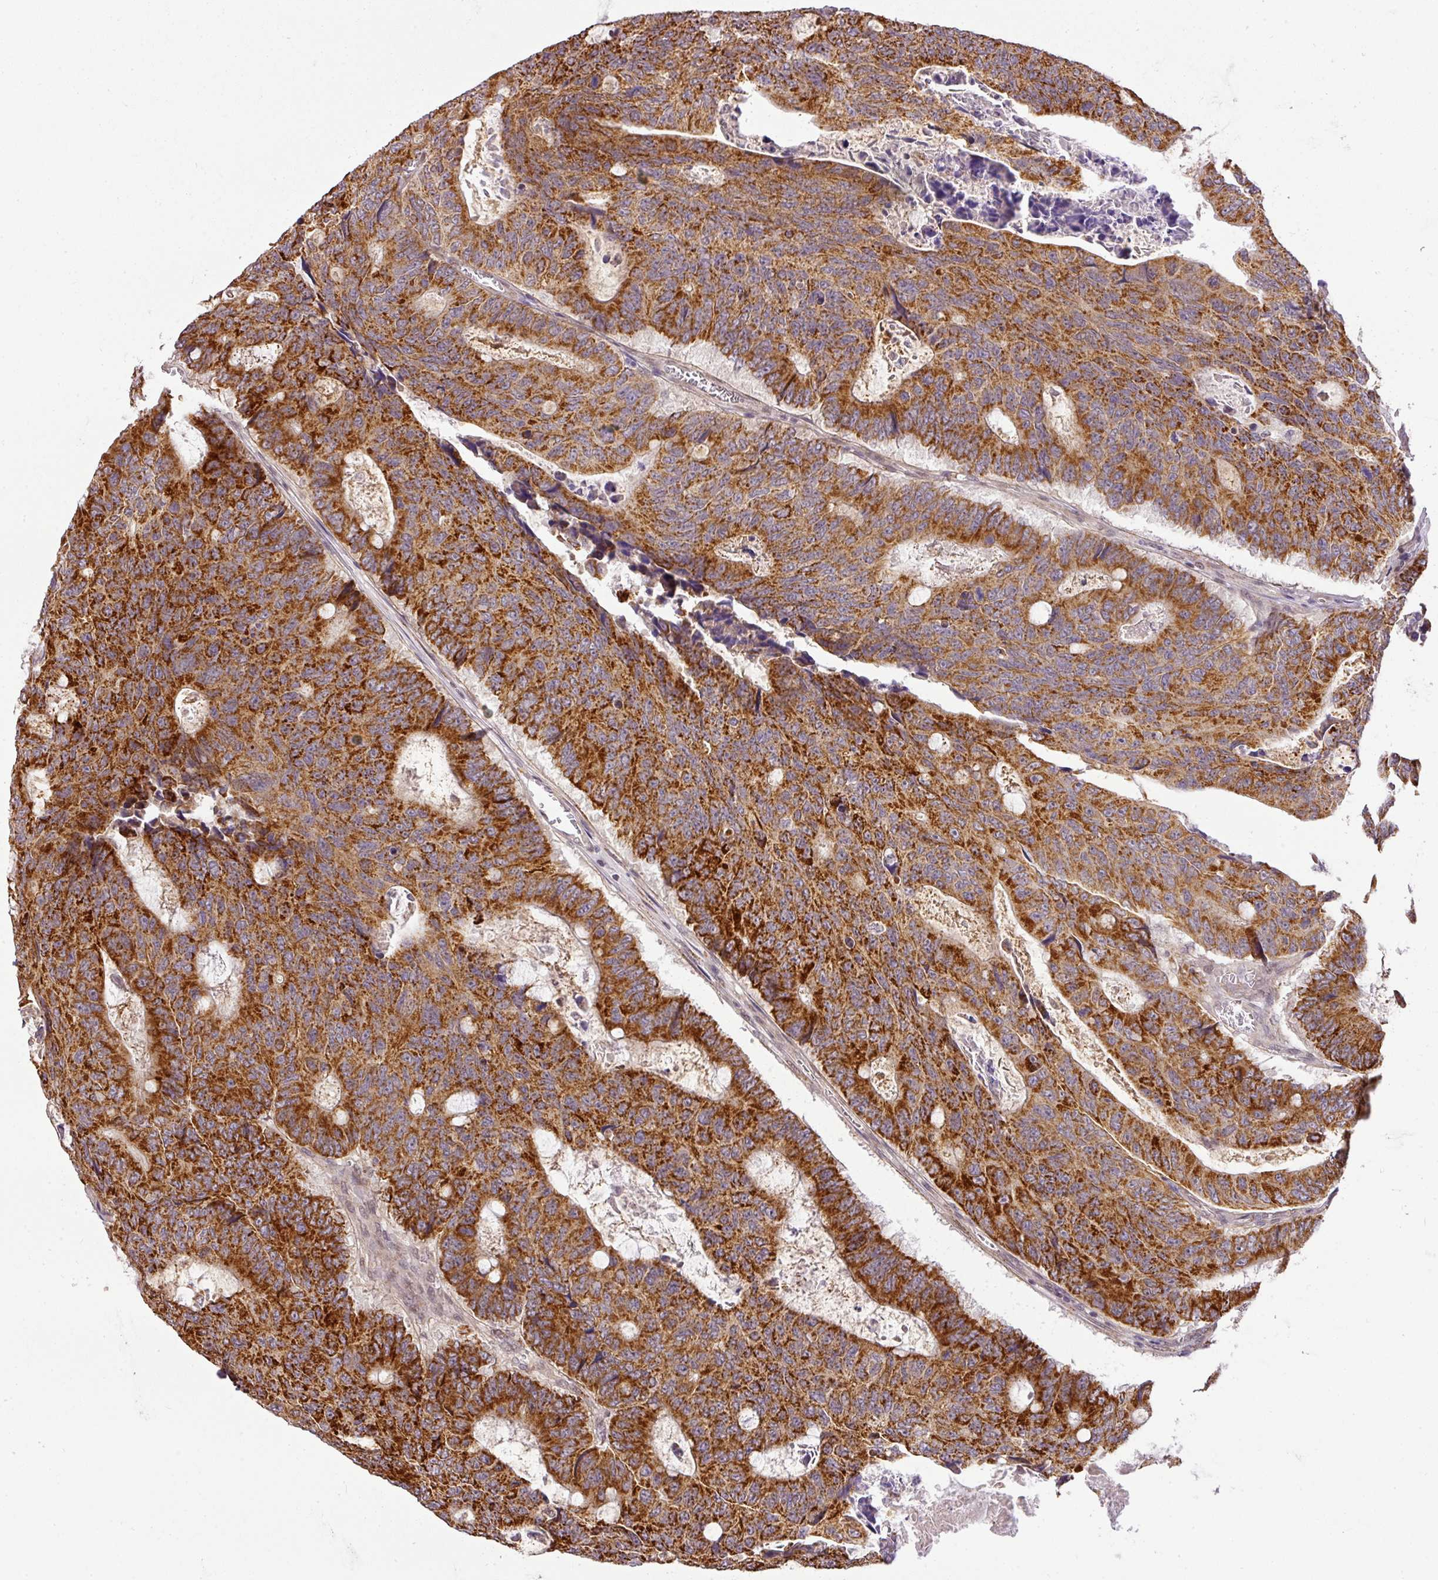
{"staining": {"intensity": "strong", "quantity": ">75%", "location": "cytoplasmic/membranous"}, "tissue": "colorectal cancer", "cell_type": "Tumor cells", "image_type": "cancer", "snomed": [{"axis": "morphology", "description": "Adenocarcinoma, NOS"}, {"axis": "topography", "description": "Colon"}], "caption": "Adenocarcinoma (colorectal) stained with DAB IHC displays high levels of strong cytoplasmic/membranous positivity in about >75% of tumor cells.", "gene": "C1orf226", "patient": {"sex": "male", "age": 87}}